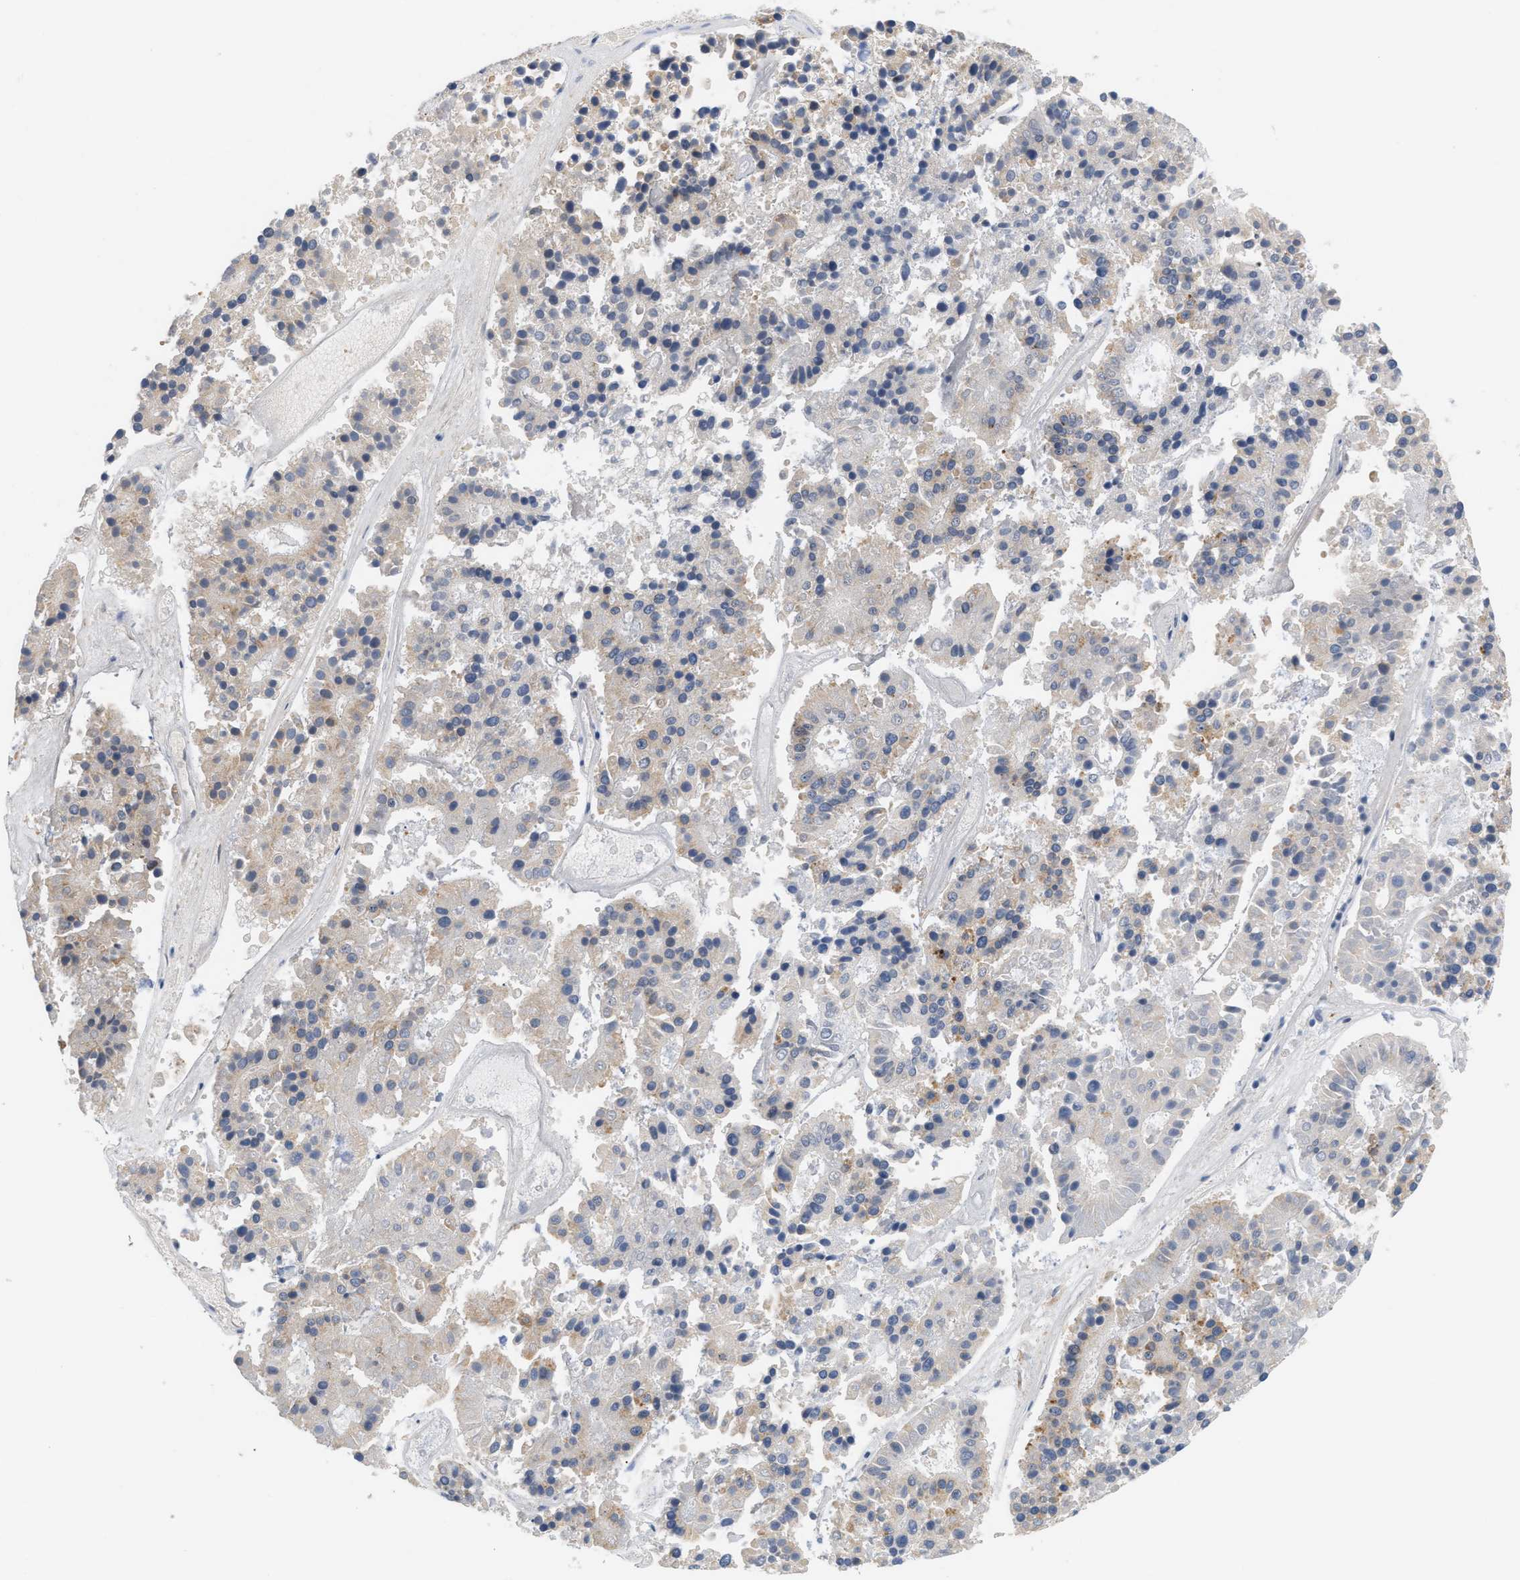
{"staining": {"intensity": "moderate", "quantity": "<25%", "location": "cytoplasmic/membranous"}, "tissue": "pancreatic cancer", "cell_type": "Tumor cells", "image_type": "cancer", "snomed": [{"axis": "morphology", "description": "Adenocarcinoma, NOS"}, {"axis": "topography", "description": "Pancreas"}], "caption": "A brown stain labels moderate cytoplasmic/membranous expression of a protein in human pancreatic adenocarcinoma tumor cells. The protein is stained brown, and the nuclei are stained in blue (DAB IHC with brightfield microscopy, high magnification).", "gene": "DBNL", "patient": {"sex": "male", "age": 50}}